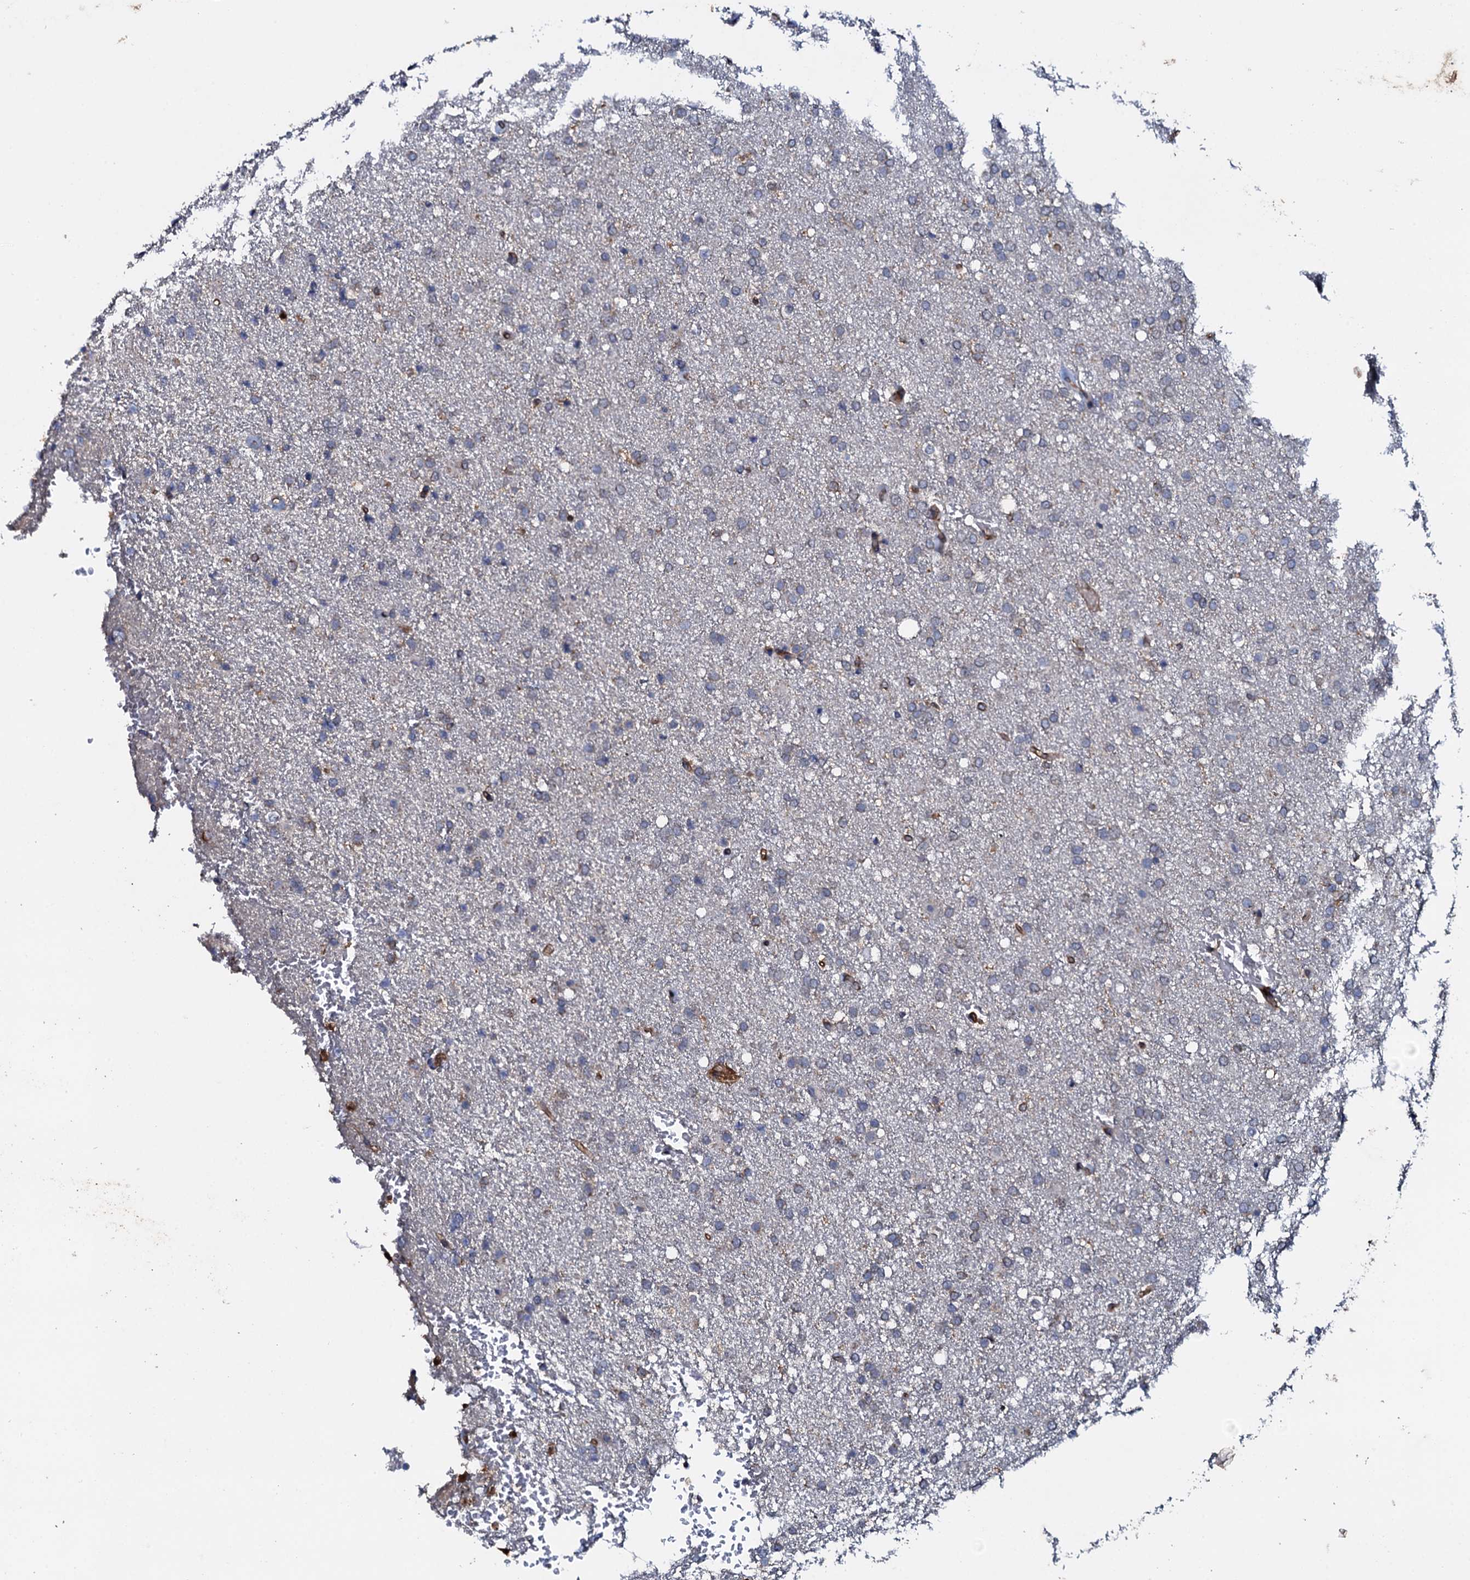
{"staining": {"intensity": "negative", "quantity": "none", "location": "none"}, "tissue": "glioma", "cell_type": "Tumor cells", "image_type": "cancer", "snomed": [{"axis": "morphology", "description": "Glioma, malignant, High grade"}, {"axis": "topography", "description": "Brain"}], "caption": "Protein analysis of malignant glioma (high-grade) demonstrates no significant expression in tumor cells.", "gene": "GRK2", "patient": {"sex": "male", "age": 72}}